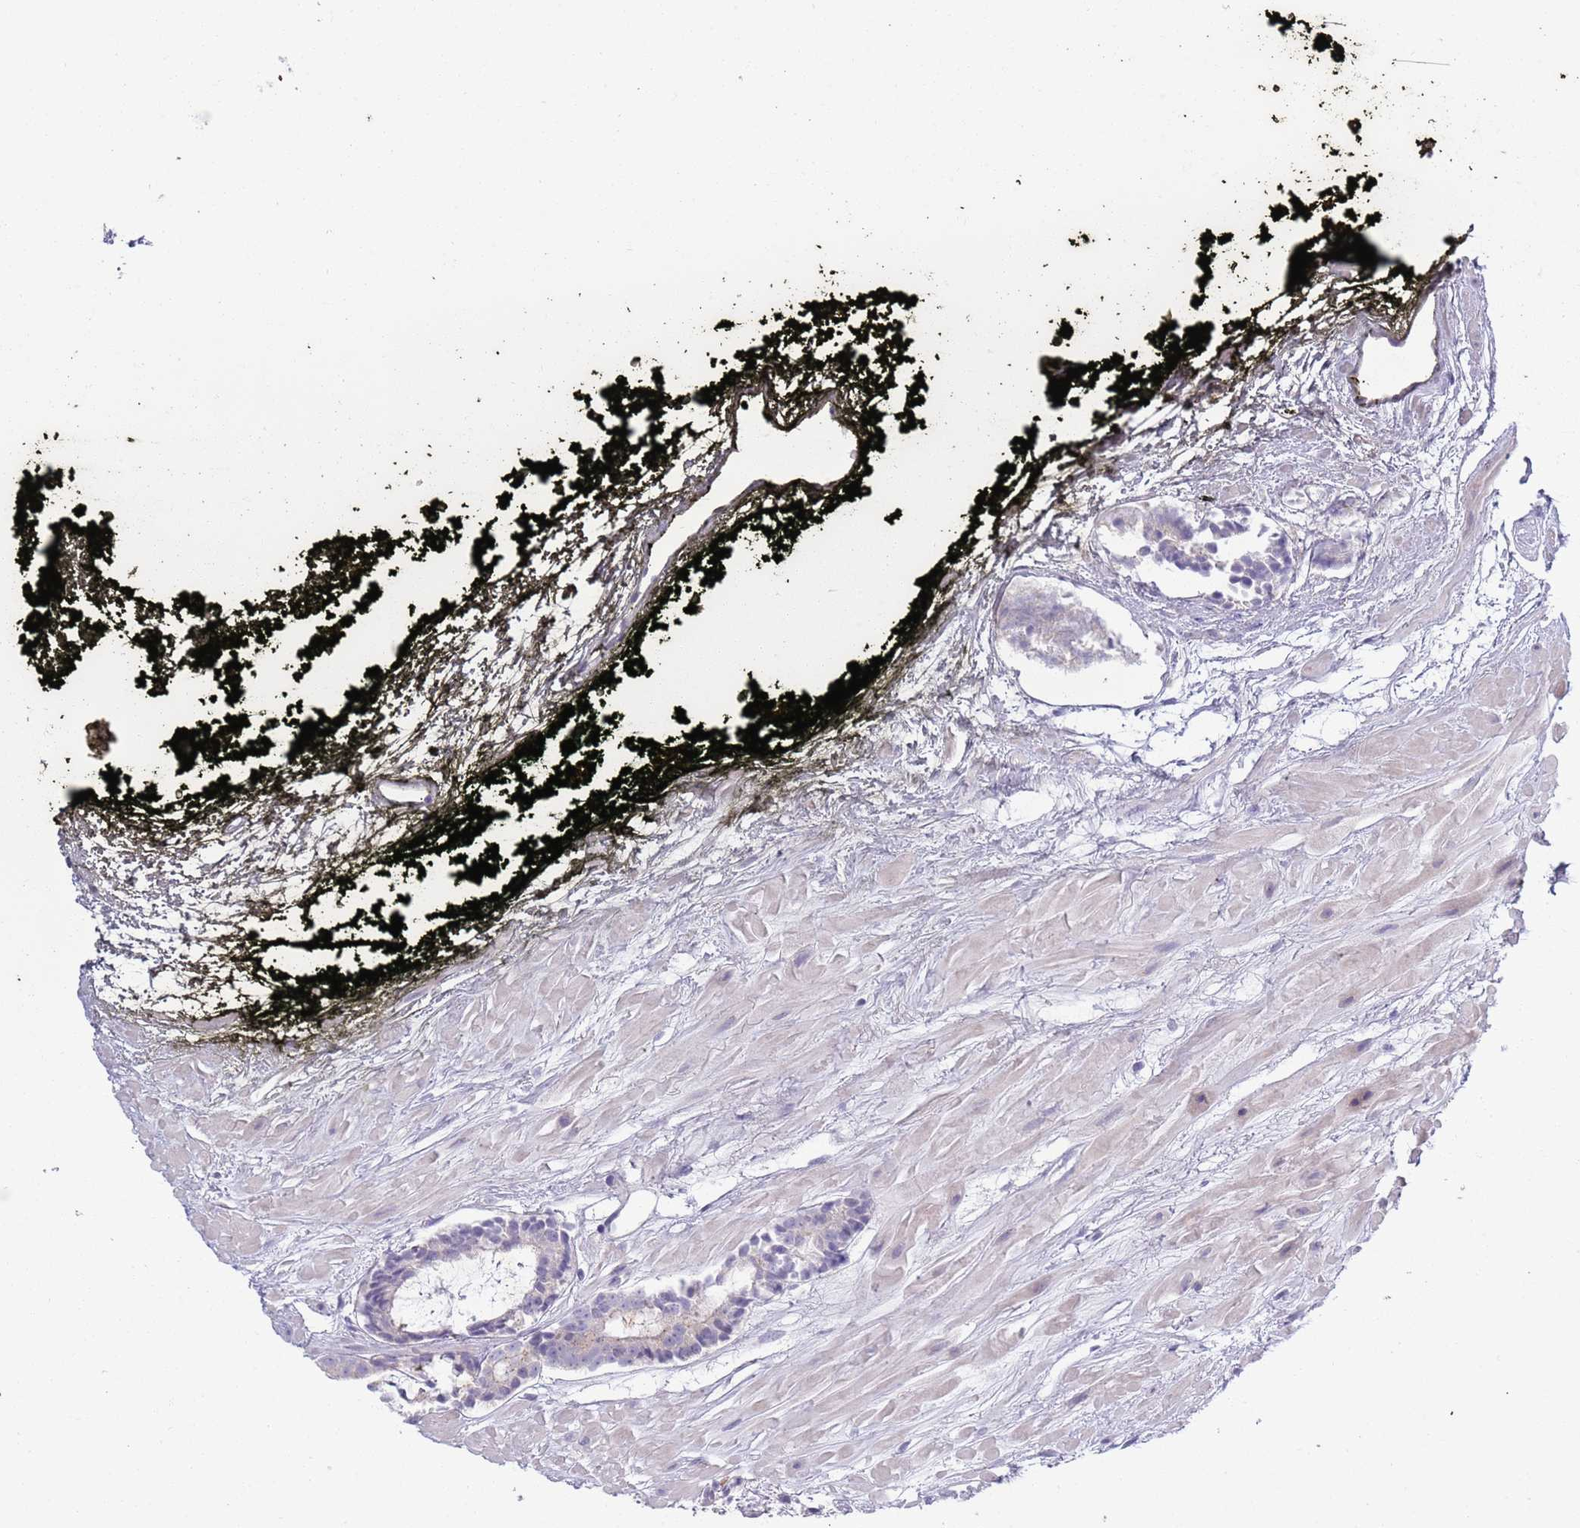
{"staining": {"intensity": "negative", "quantity": "none", "location": "none"}, "tissue": "prostate cancer", "cell_type": "Tumor cells", "image_type": "cancer", "snomed": [{"axis": "morphology", "description": "Adenocarcinoma, High grade"}, {"axis": "topography", "description": "Prostate"}], "caption": "Prostate adenocarcinoma (high-grade) was stained to show a protein in brown. There is no significant positivity in tumor cells.", "gene": "LTB", "patient": {"sex": "male", "age": 71}}